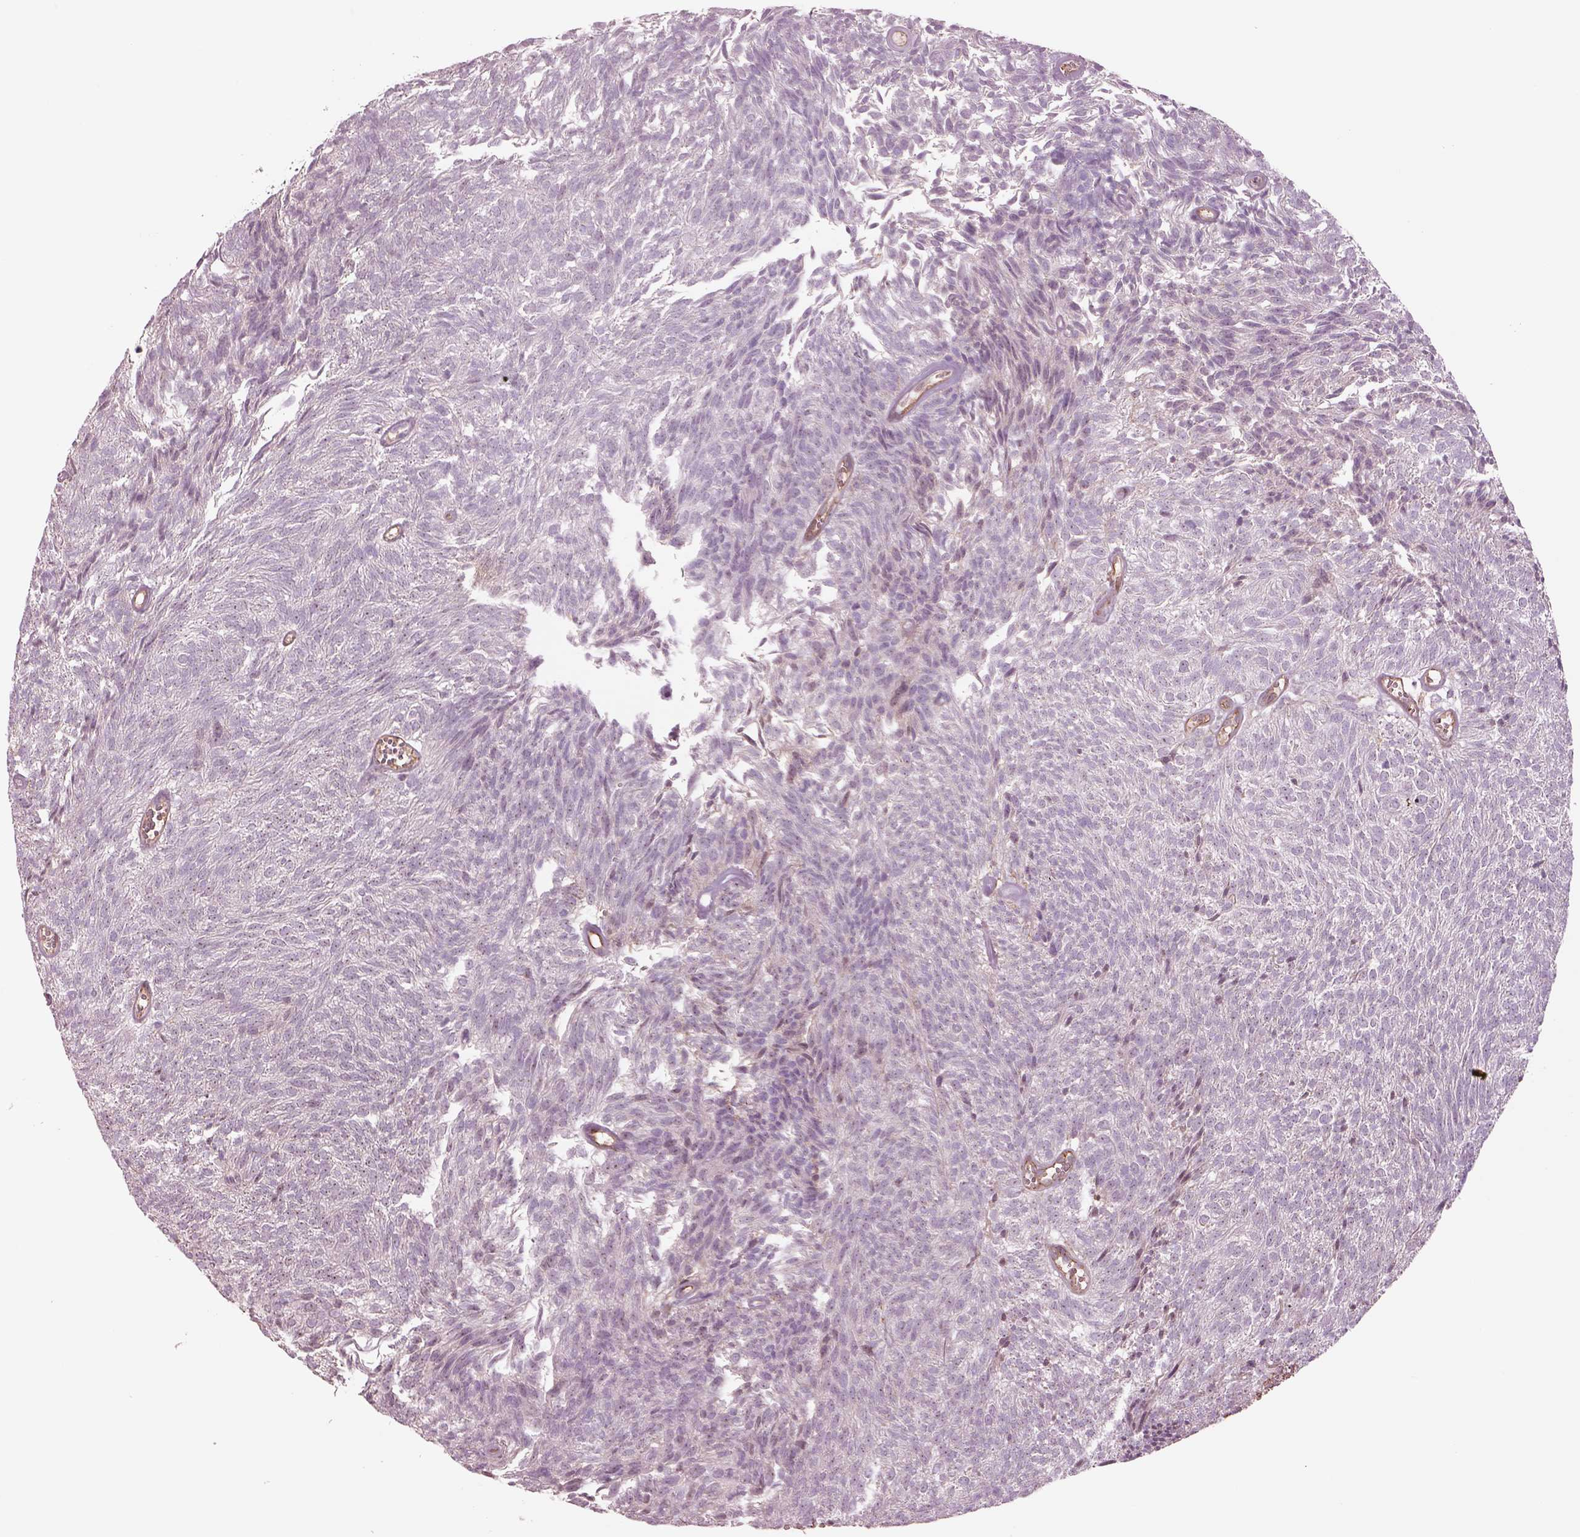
{"staining": {"intensity": "negative", "quantity": "none", "location": "none"}, "tissue": "urothelial cancer", "cell_type": "Tumor cells", "image_type": "cancer", "snomed": [{"axis": "morphology", "description": "Urothelial carcinoma, Low grade"}, {"axis": "topography", "description": "Urinary bladder"}], "caption": "Immunohistochemistry of human low-grade urothelial carcinoma shows no expression in tumor cells. Nuclei are stained in blue.", "gene": "HTR1B", "patient": {"sex": "male", "age": 77}}